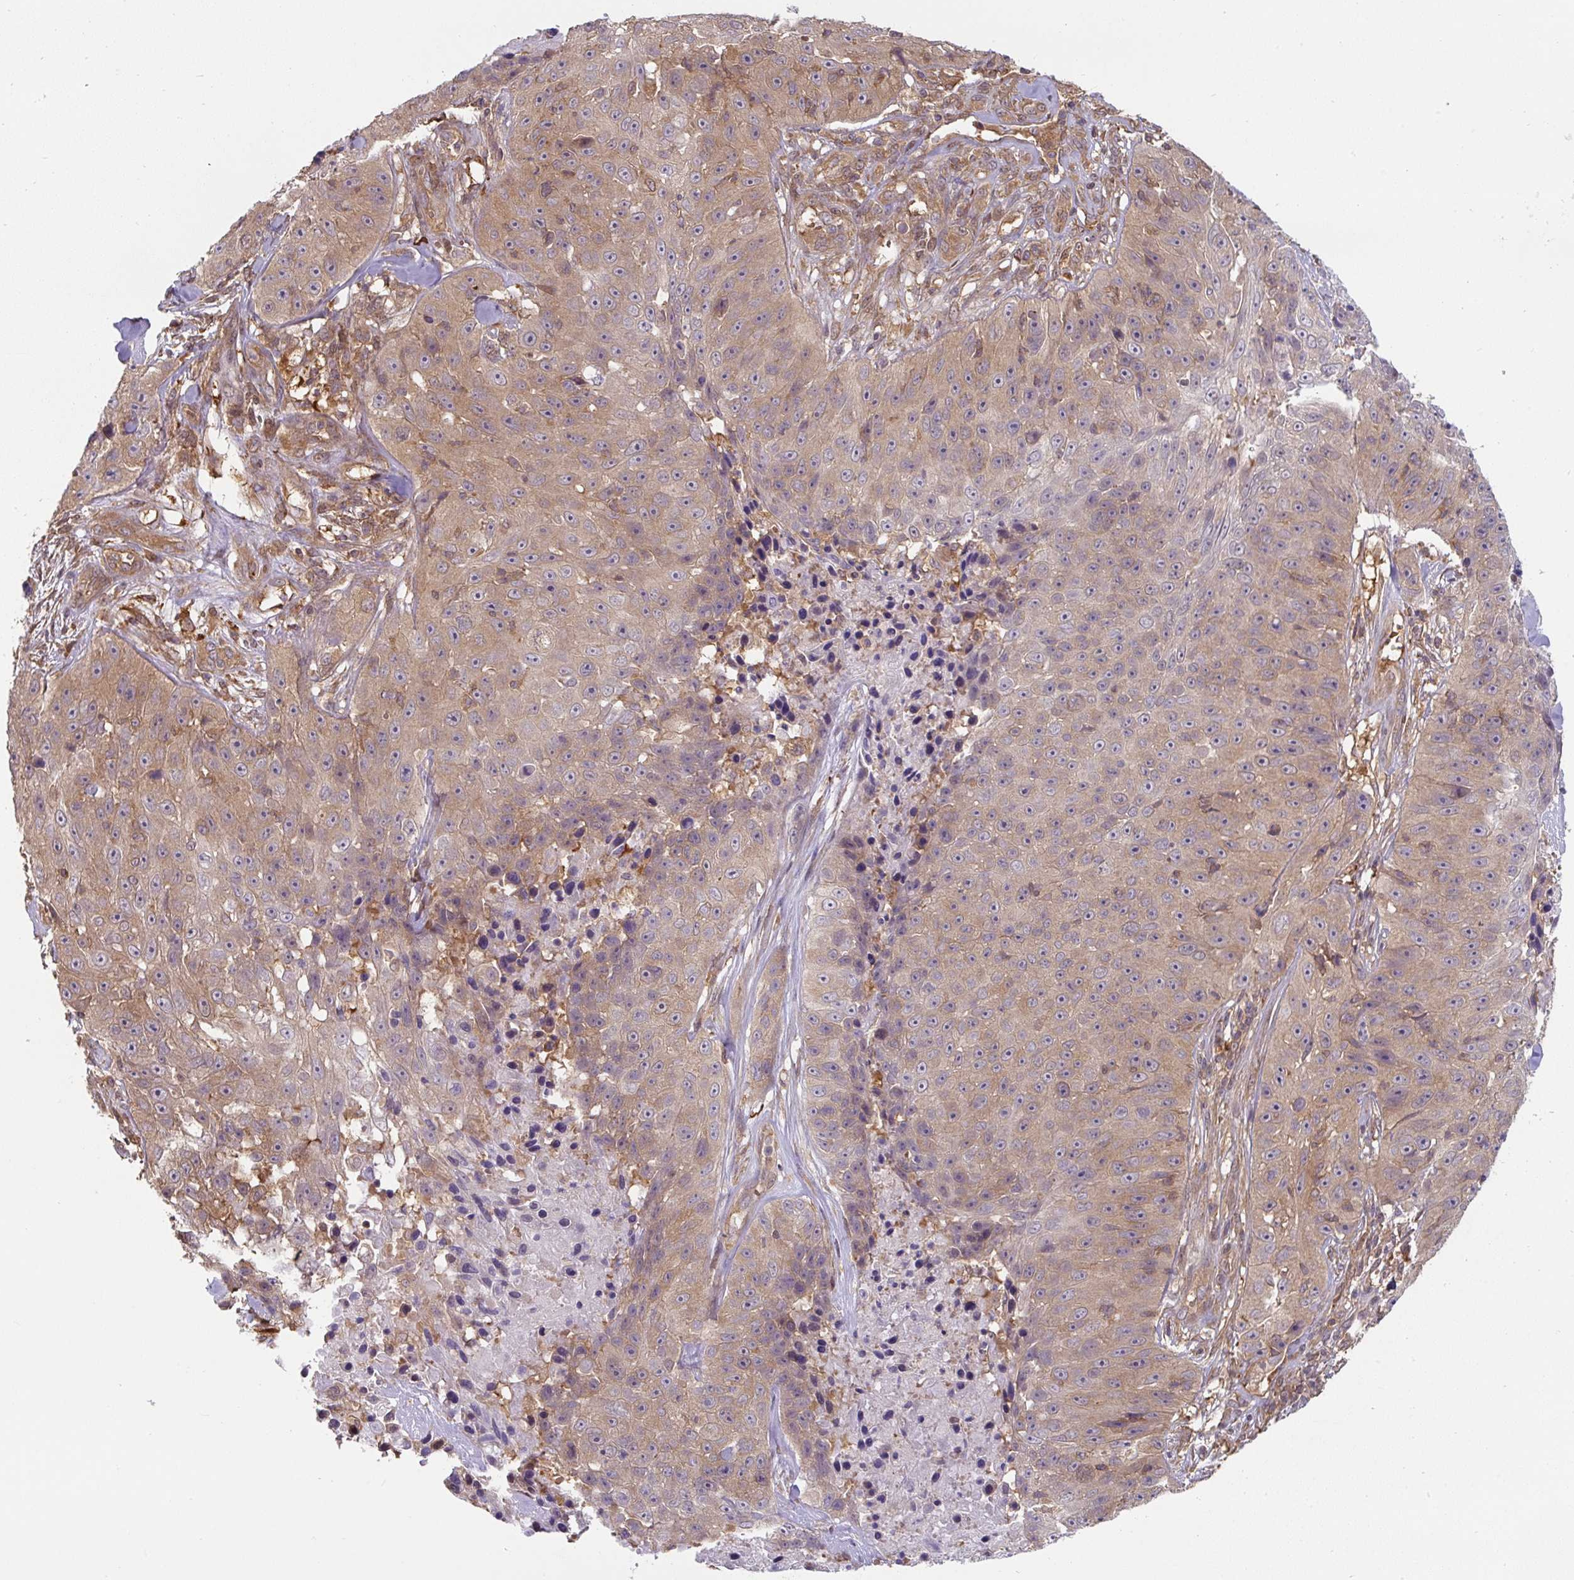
{"staining": {"intensity": "weak", "quantity": ">75%", "location": "cytoplasmic/membranous"}, "tissue": "skin cancer", "cell_type": "Tumor cells", "image_type": "cancer", "snomed": [{"axis": "morphology", "description": "Squamous cell carcinoma, NOS"}, {"axis": "topography", "description": "Skin"}], "caption": "There is low levels of weak cytoplasmic/membranous positivity in tumor cells of skin squamous cell carcinoma, as demonstrated by immunohistochemical staining (brown color).", "gene": "ST13", "patient": {"sex": "female", "age": 87}}